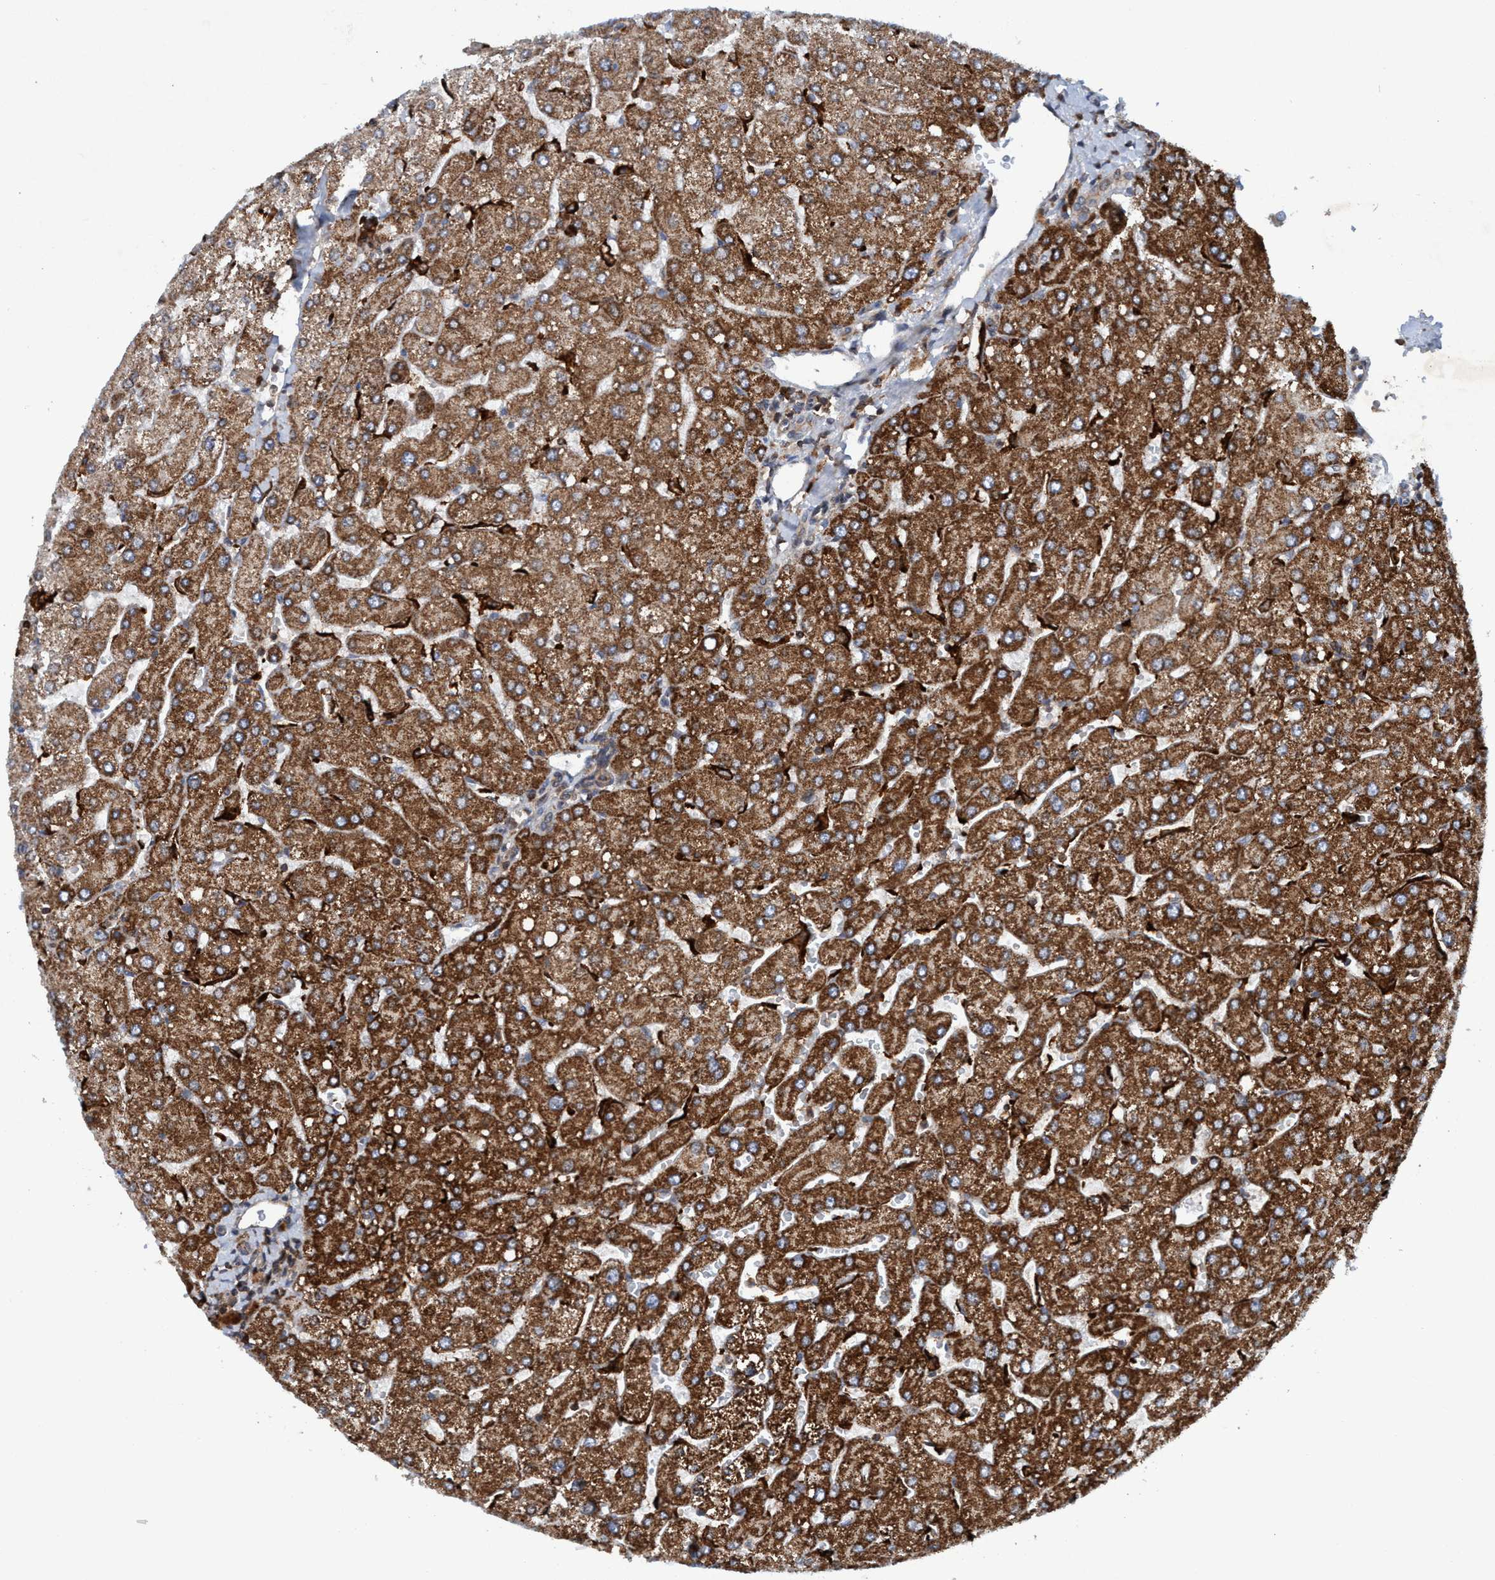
{"staining": {"intensity": "weak", "quantity": ">75%", "location": "cytoplasmic/membranous"}, "tissue": "liver", "cell_type": "Cholangiocytes", "image_type": "normal", "snomed": [{"axis": "morphology", "description": "Normal tissue, NOS"}, {"axis": "topography", "description": "Liver"}], "caption": "Liver stained with a brown dye reveals weak cytoplasmic/membranous positive positivity in approximately >75% of cholangiocytes.", "gene": "SLC16A3", "patient": {"sex": "male", "age": 55}}